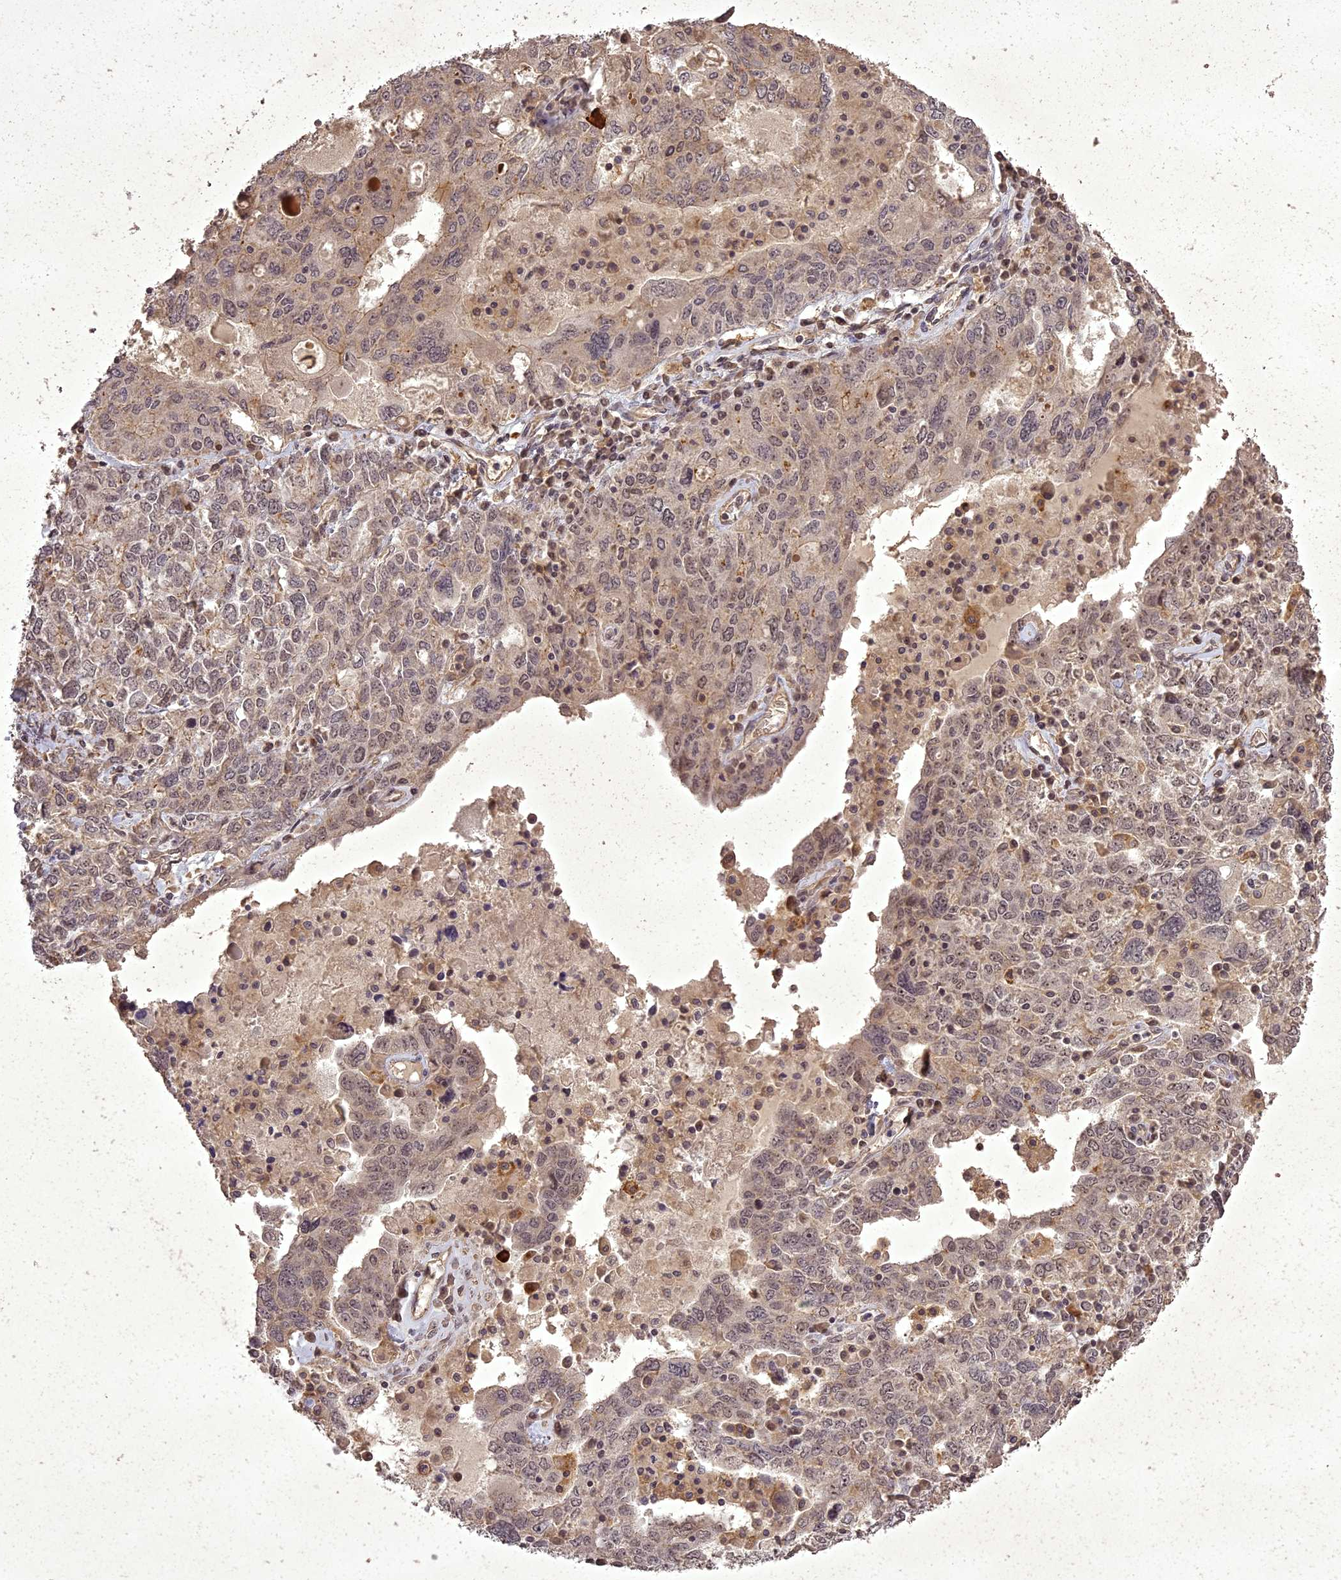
{"staining": {"intensity": "weak", "quantity": "25%-75%", "location": "cytoplasmic/membranous,nuclear"}, "tissue": "ovarian cancer", "cell_type": "Tumor cells", "image_type": "cancer", "snomed": [{"axis": "morphology", "description": "Carcinoma, endometroid"}, {"axis": "topography", "description": "Ovary"}], "caption": "This photomicrograph reveals immunohistochemistry staining of ovarian cancer, with low weak cytoplasmic/membranous and nuclear expression in approximately 25%-75% of tumor cells.", "gene": "ING5", "patient": {"sex": "female", "age": 62}}